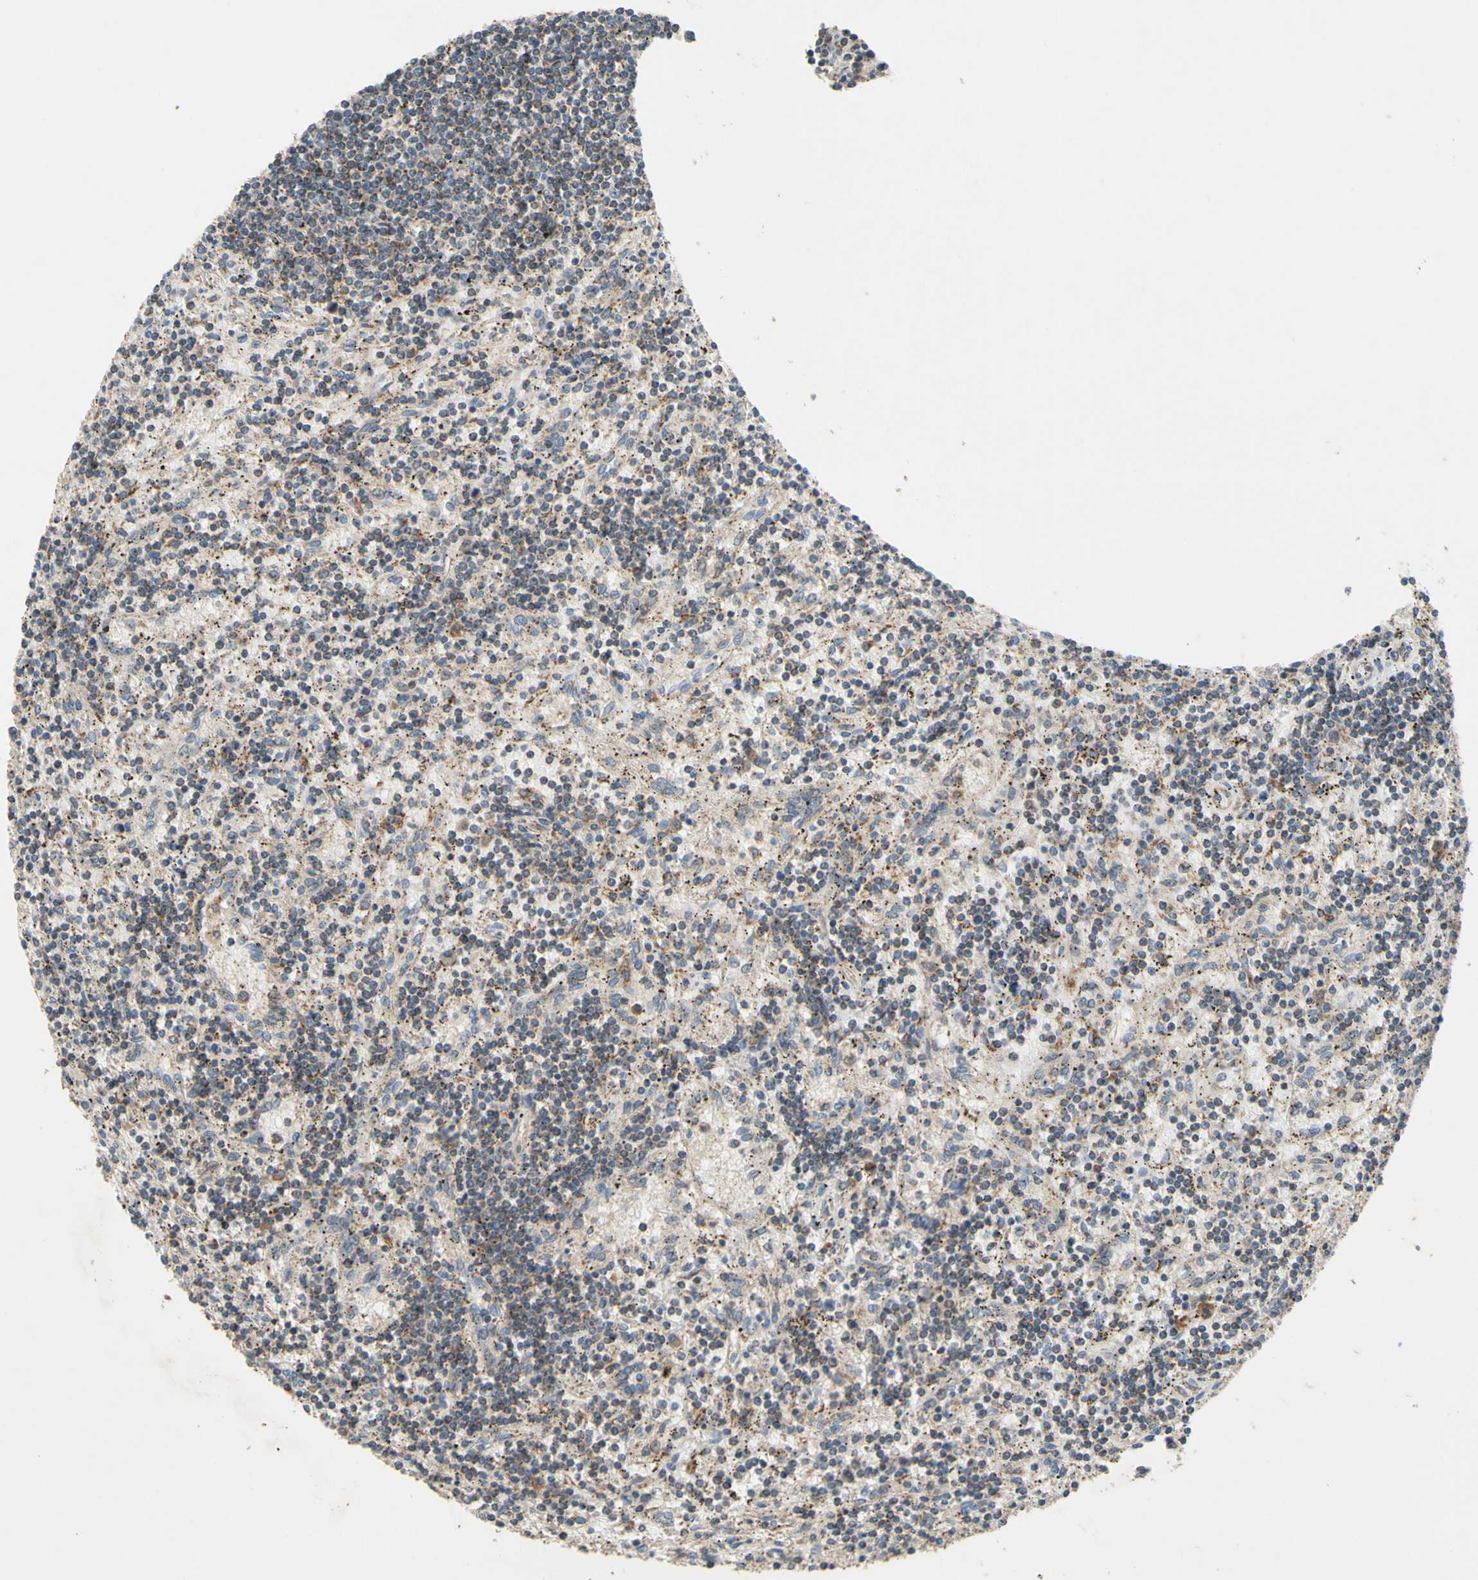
{"staining": {"intensity": "moderate", "quantity": "<25%", "location": "cytoplasmic/membranous"}, "tissue": "lymphoma", "cell_type": "Tumor cells", "image_type": "cancer", "snomed": [{"axis": "morphology", "description": "Malignant lymphoma, non-Hodgkin's type, Low grade"}, {"axis": "topography", "description": "Spleen"}], "caption": "High-magnification brightfield microscopy of lymphoma stained with DAB (brown) and counterstained with hematoxylin (blue). tumor cells exhibit moderate cytoplasmic/membranous staining is present in about<25% of cells. The protein of interest is stained brown, and the nuclei are stained in blue (DAB (3,3'-diaminobenzidine) IHC with brightfield microscopy, high magnification).", "gene": "CD164", "patient": {"sex": "male", "age": 76}}